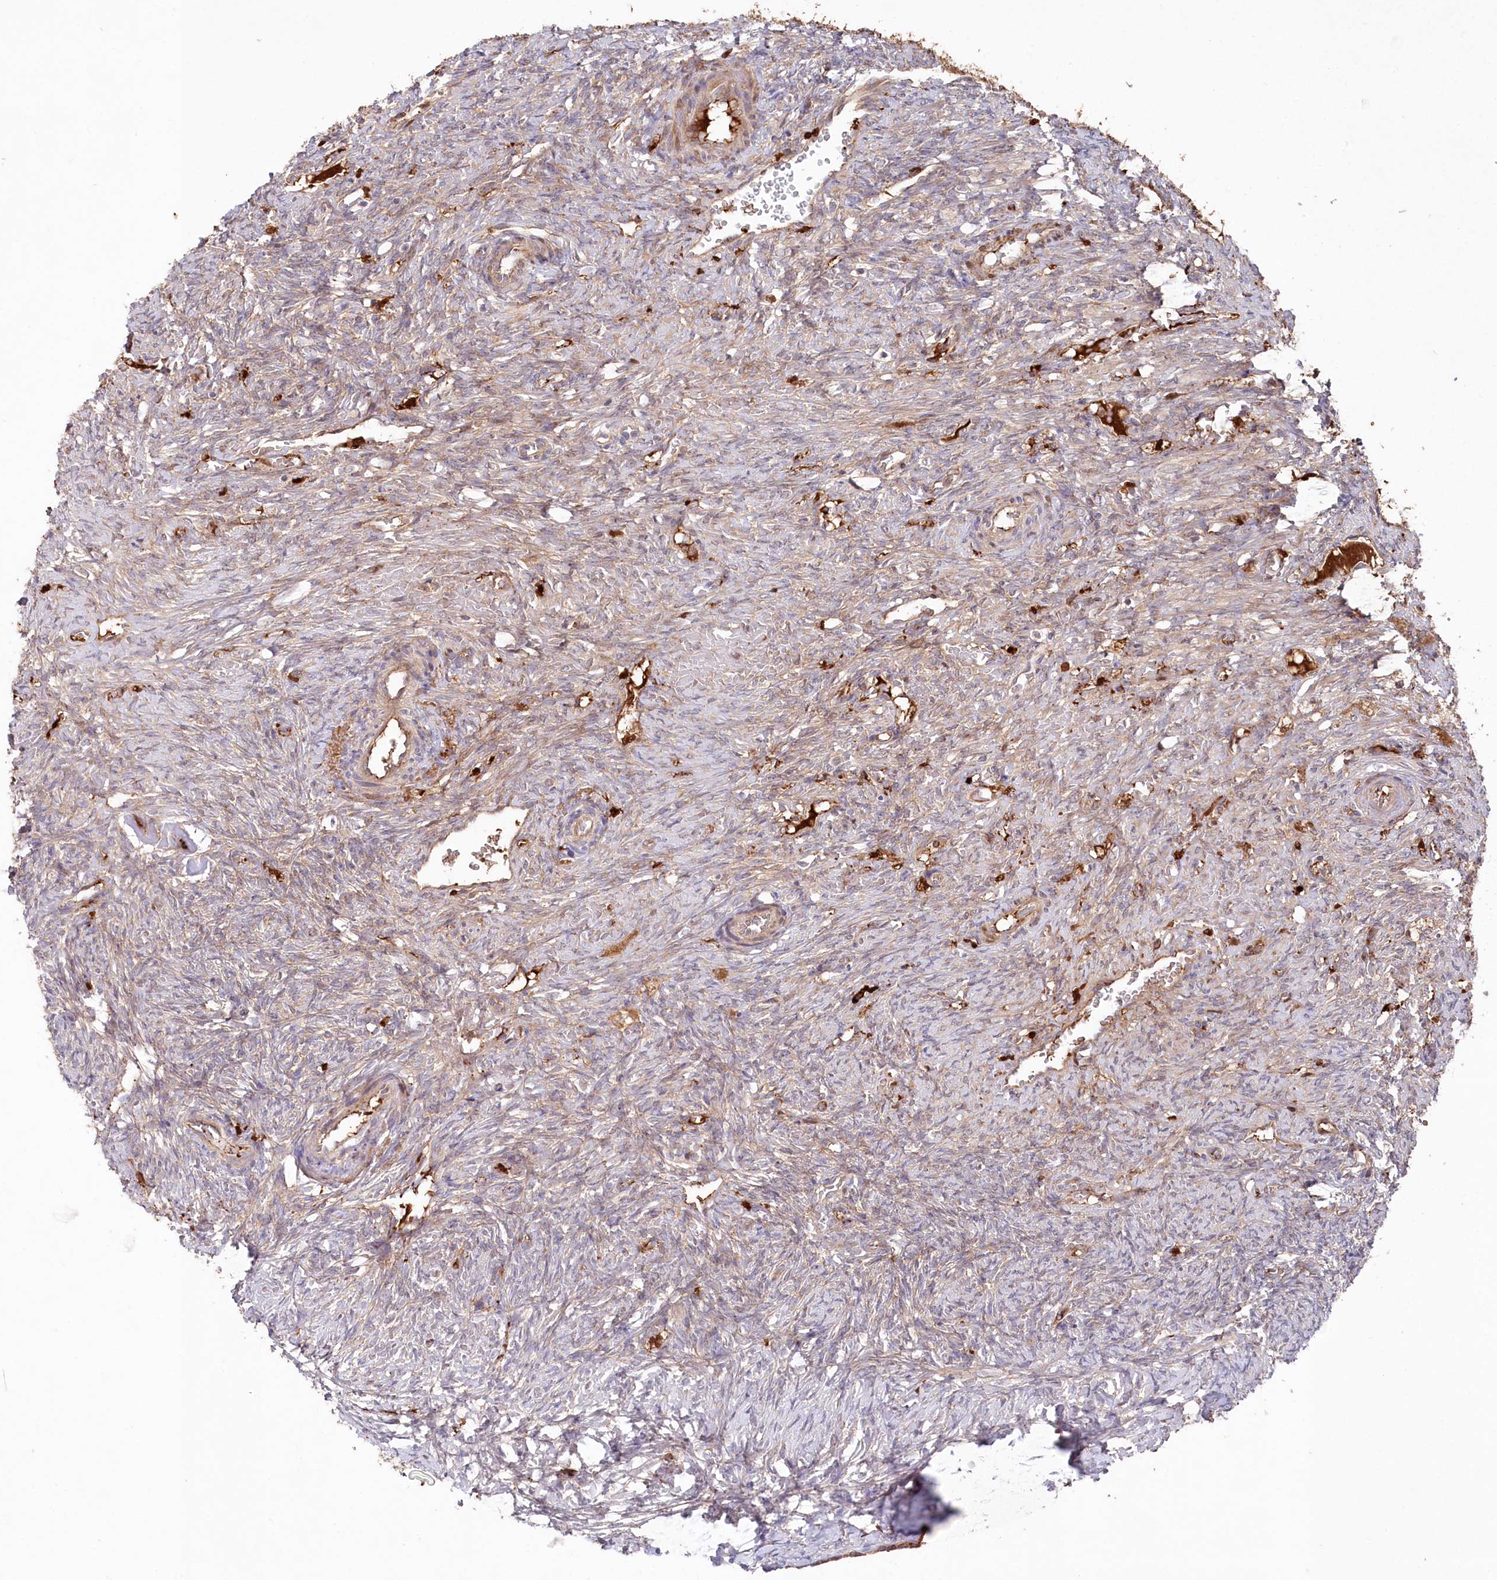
{"staining": {"intensity": "moderate", "quantity": ">75%", "location": "cytoplasmic/membranous"}, "tissue": "ovary", "cell_type": "Follicle cells", "image_type": "normal", "snomed": [{"axis": "morphology", "description": "Normal tissue, NOS"}, {"axis": "topography", "description": "Ovary"}], "caption": "High-magnification brightfield microscopy of benign ovary stained with DAB (brown) and counterstained with hematoxylin (blue). follicle cells exhibit moderate cytoplasmic/membranous staining is present in approximately>75% of cells. The staining was performed using DAB (3,3'-diaminobenzidine) to visualize the protein expression in brown, while the nuclei were stained in blue with hematoxylin (Magnification: 20x).", "gene": "PPP1R21", "patient": {"sex": "female", "age": 41}}